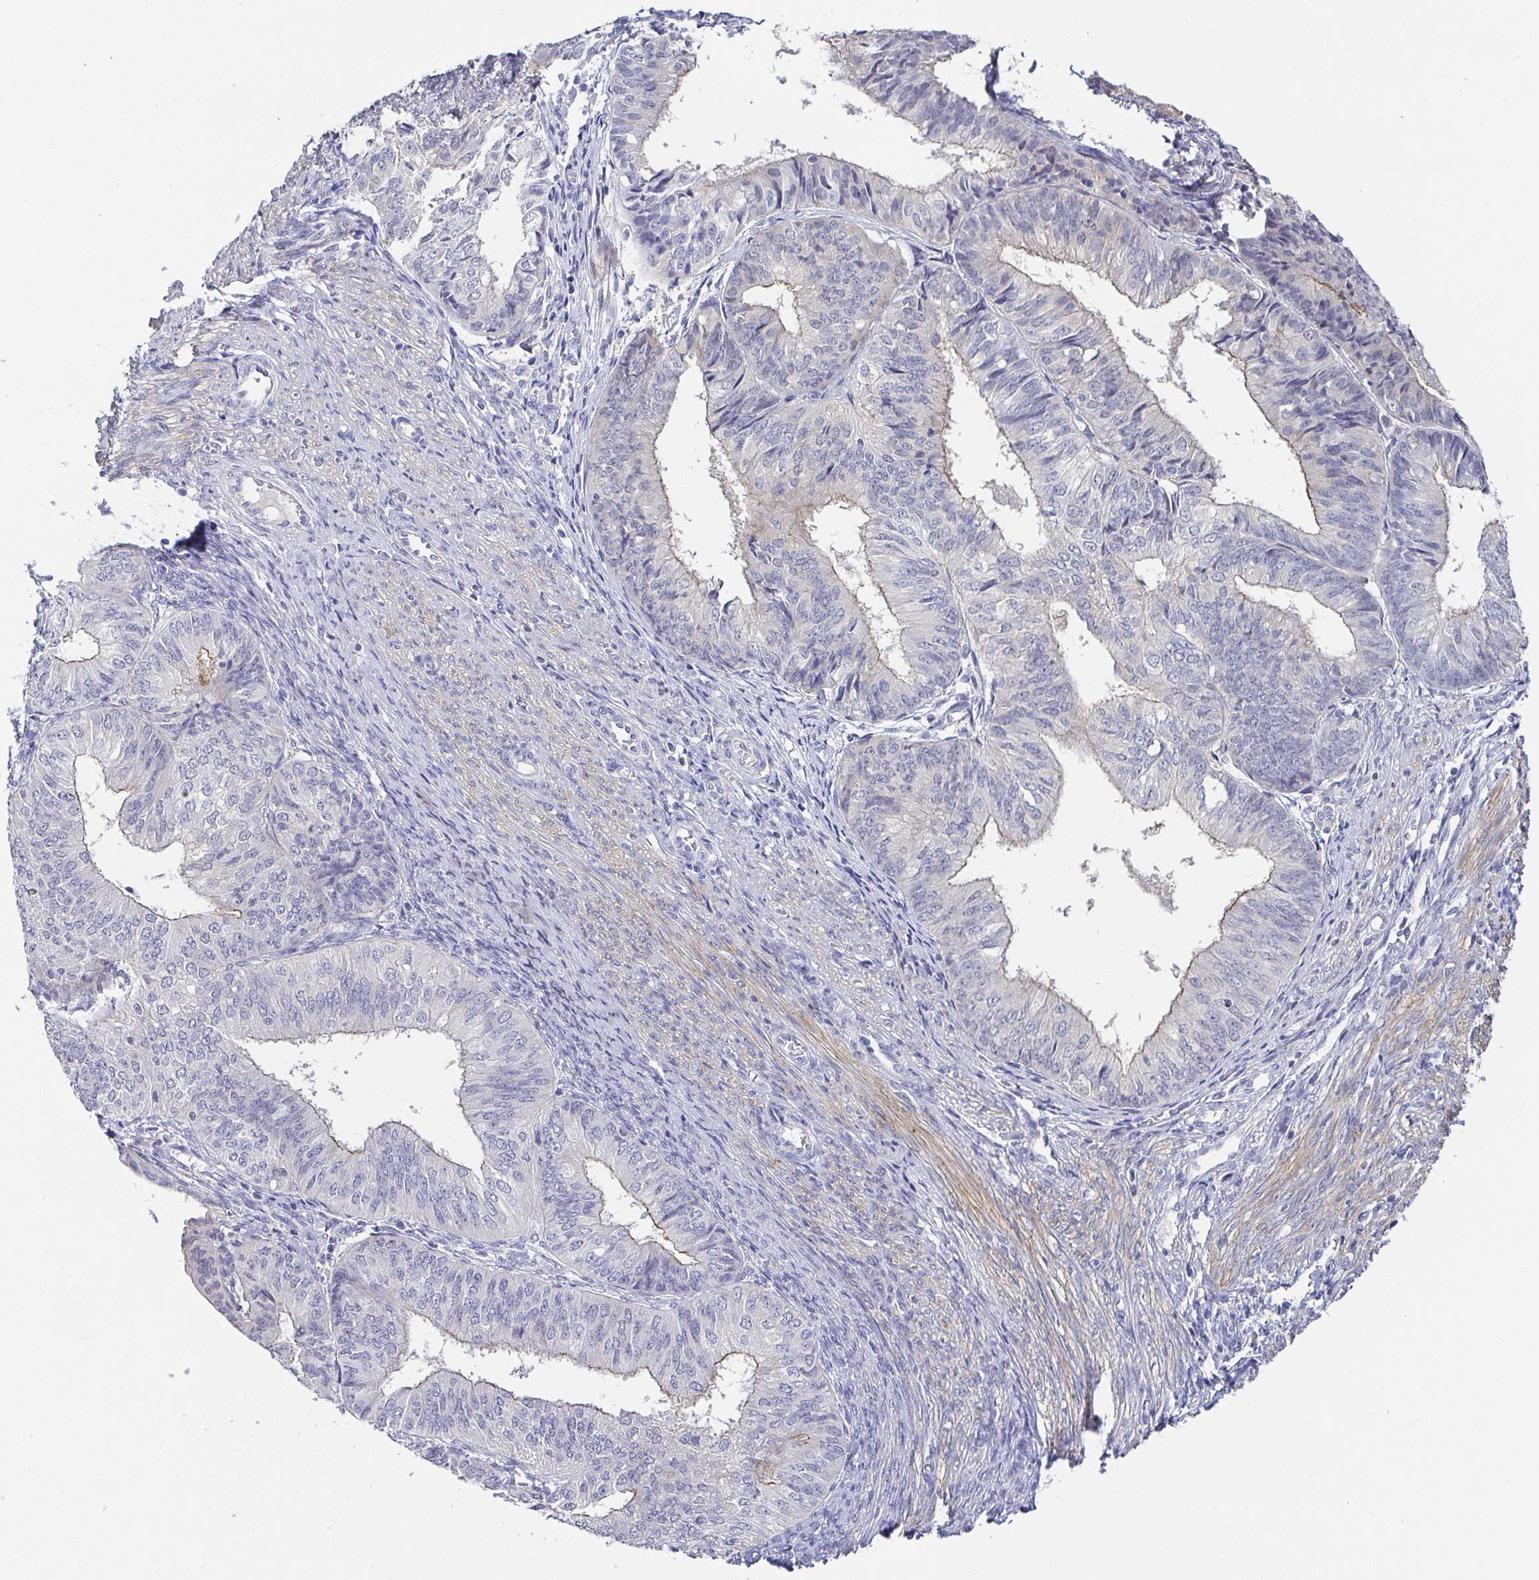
{"staining": {"intensity": "negative", "quantity": "none", "location": "none"}, "tissue": "endometrial cancer", "cell_type": "Tumor cells", "image_type": "cancer", "snomed": [{"axis": "morphology", "description": "Adenocarcinoma, NOS"}, {"axis": "topography", "description": "Endometrium"}], "caption": "Human endometrial cancer stained for a protein using immunohistochemistry (IHC) exhibits no positivity in tumor cells.", "gene": "RNASE7", "patient": {"sex": "female", "age": 58}}